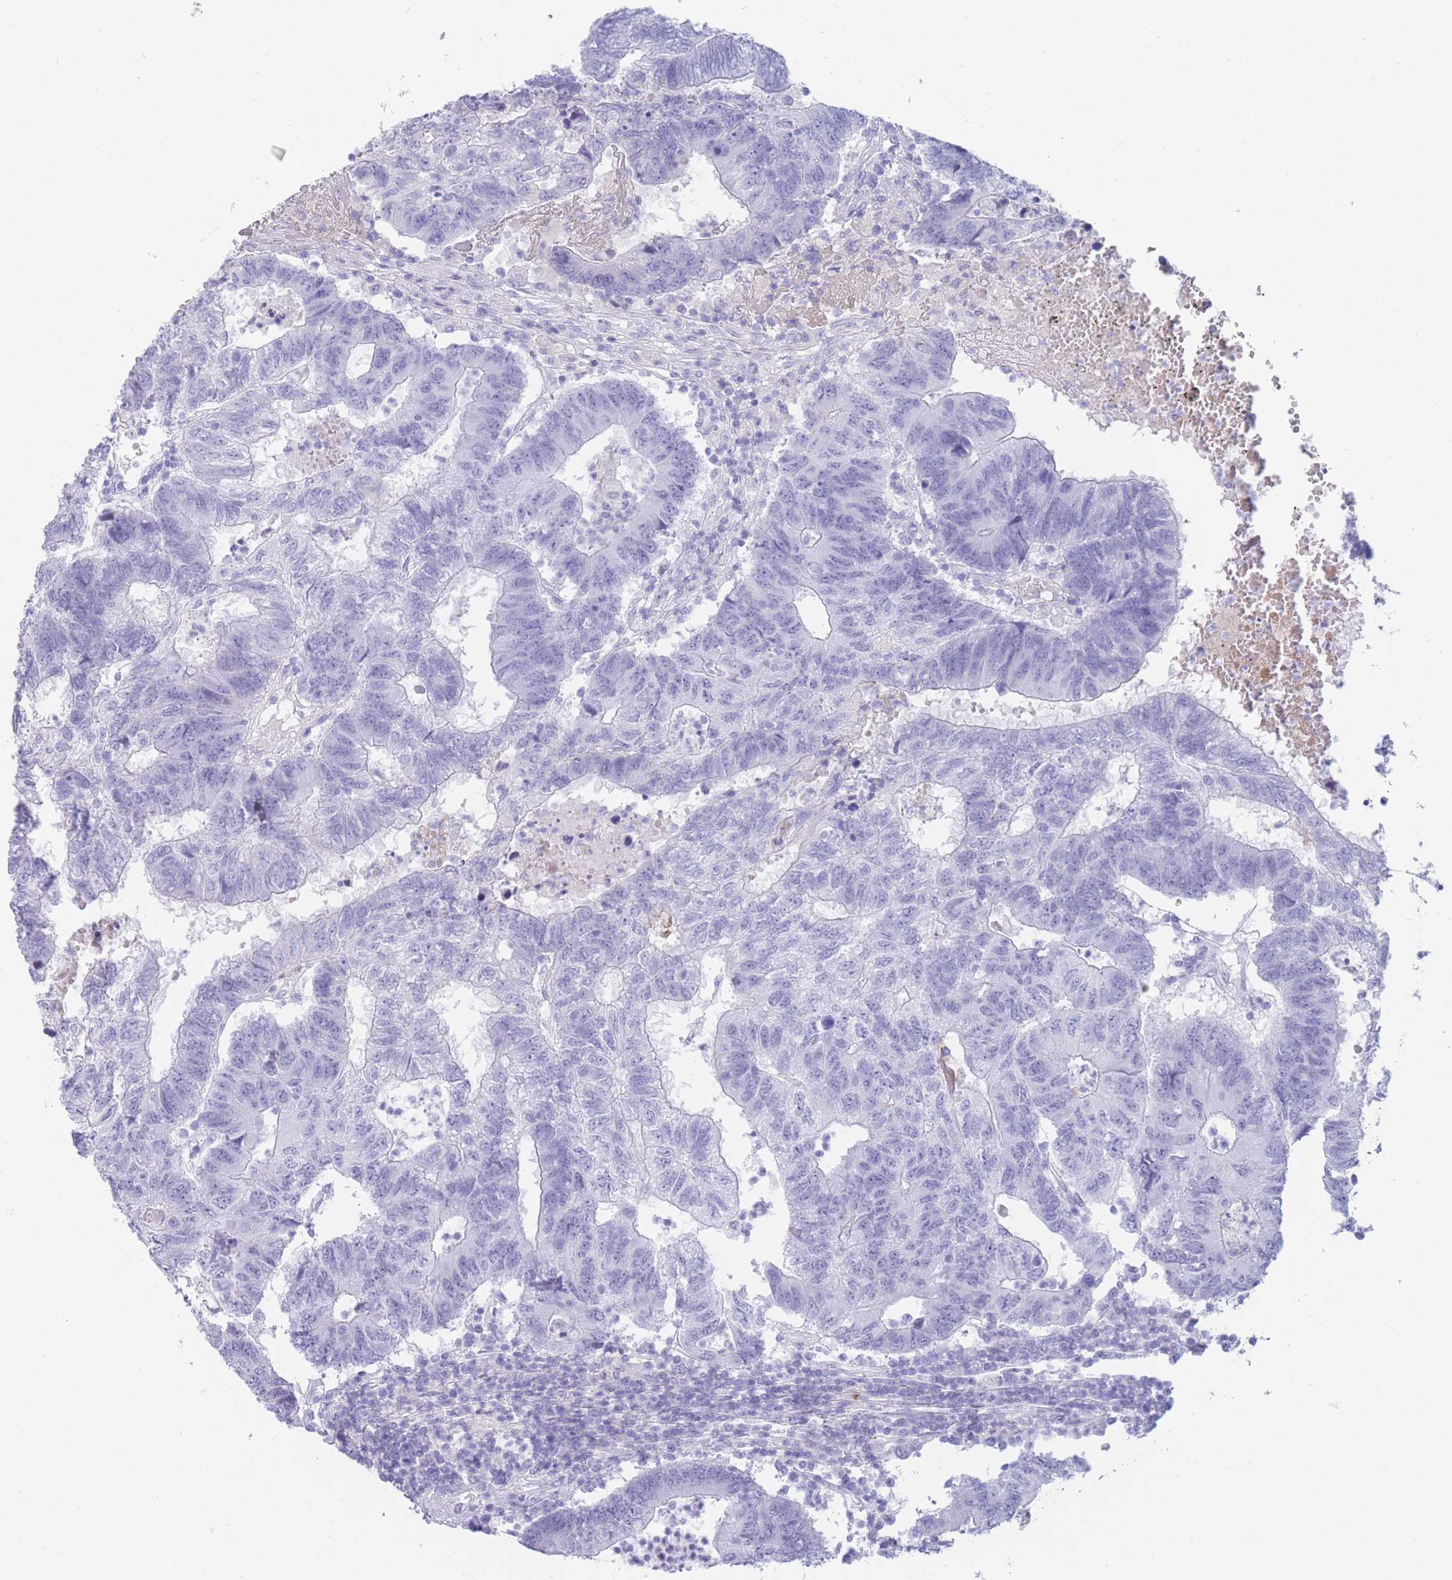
{"staining": {"intensity": "negative", "quantity": "none", "location": "none"}, "tissue": "colorectal cancer", "cell_type": "Tumor cells", "image_type": "cancer", "snomed": [{"axis": "morphology", "description": "Adenocarcinoma, NOS"}, {"axis": "topography", "description": "Colon"}], "caption": "Tumor cells are negative for brown protein staining in colorectal cancer (adenocarcinoma).", "gene": "TNFSF11", "patient": {"sex": "female", "age": 48}}